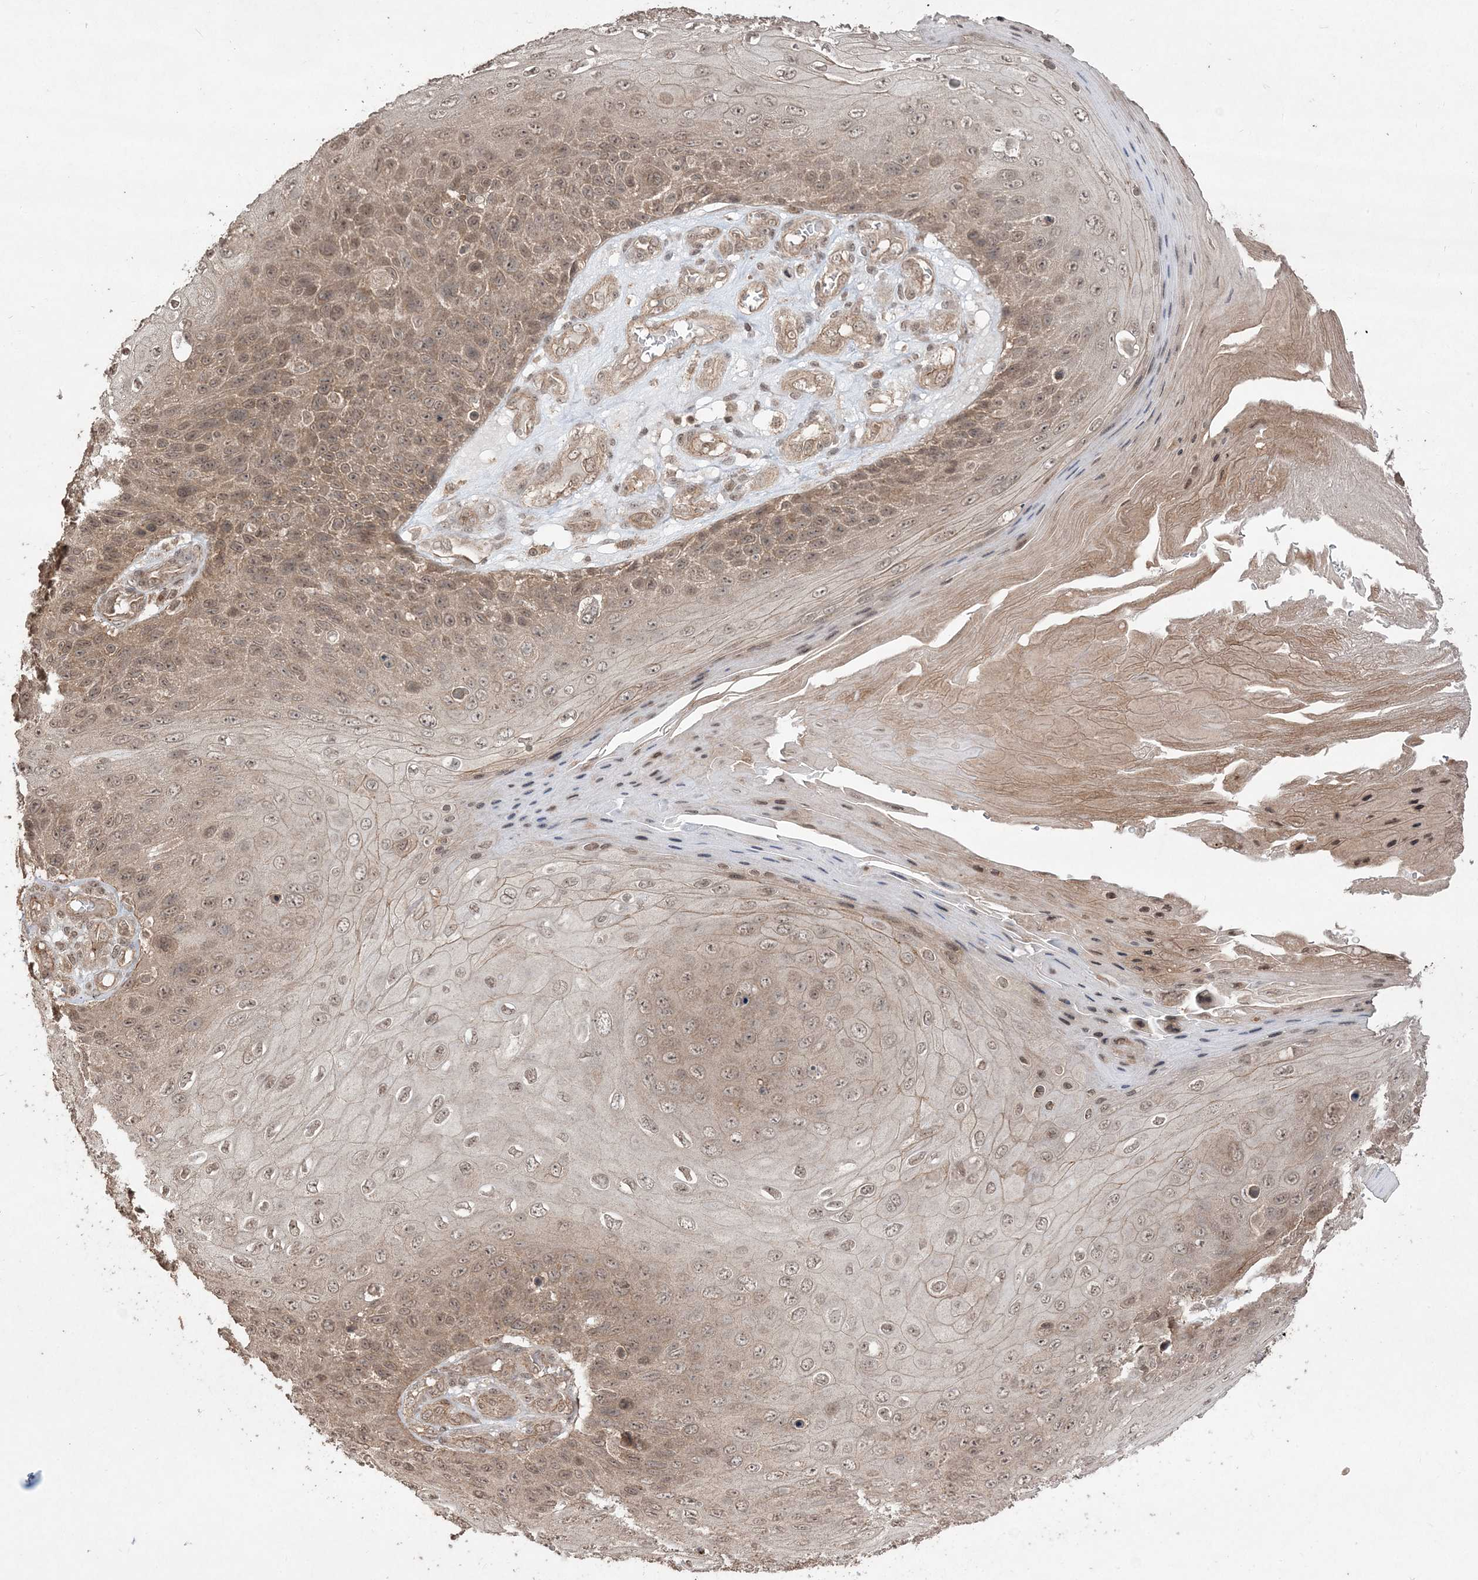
{"staining": {"intensity": "moderate", "quantity": ">75%", "location": "cytoplasmic/membranous,nuclear"}, "tissue": "skin cancer", "cell_type": "Tumor cells", "image_type": "cancer", "snomed": [{"axis": "morphology", "description": "Squamous cell carcinoma, NOS"}, {"axis": "topography", "description": "Skin"}], "caption": "Immunohistochemistry (IHC) (DAB (3,3'-diaminobenzidine)) staining of skin cancer (squamous cell carcinoma) demonstrates moderate cytoplasmic/membranous and nuclear protein staining in approximately >75% of tumor cells.", "gene": "EHHADH", "patient": {"sex": "female", "age": 88}}